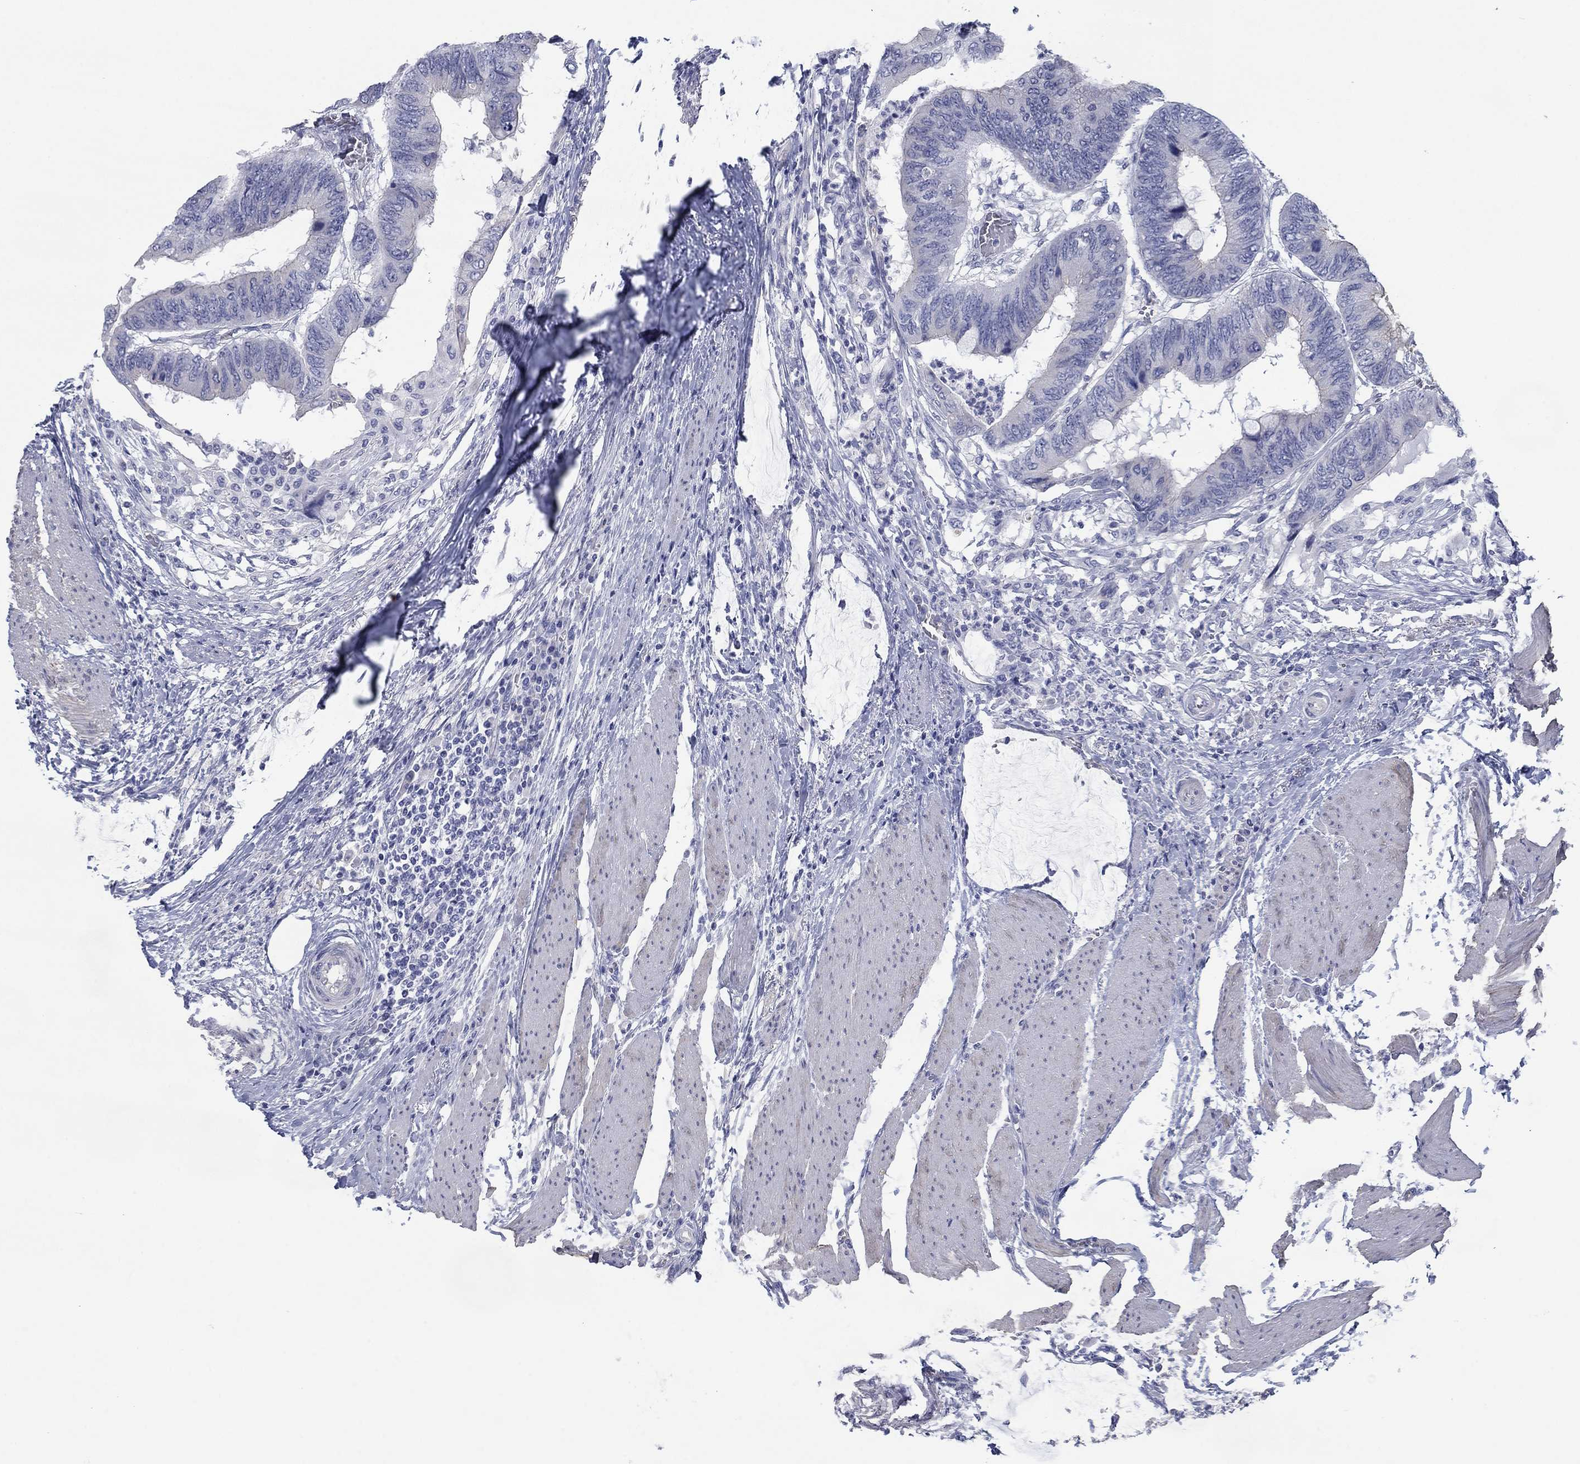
{"staining": {"intensity": "negative", "quantity": "none", "location": "none"}, "tissue": "colorectal cancer", "cell_type": "Tumor cells", "image_type": "cancer", "snomed": [{"axis": "morphology", "description": "Normal tissue, NOS"}, {"axis": "morphology", "description": "Adenocarcinoma, NOS"}, {"axis": "topography", "description": "Rectum"}, {"axis": "topography", "description": "Peripheral nerve tissue"}], "caption": "There is no significant positivity in tumor cells of colorectal adenocarcinoma.", "gene": "APOC3", "patient": {"sex": "male", "age": 92}}